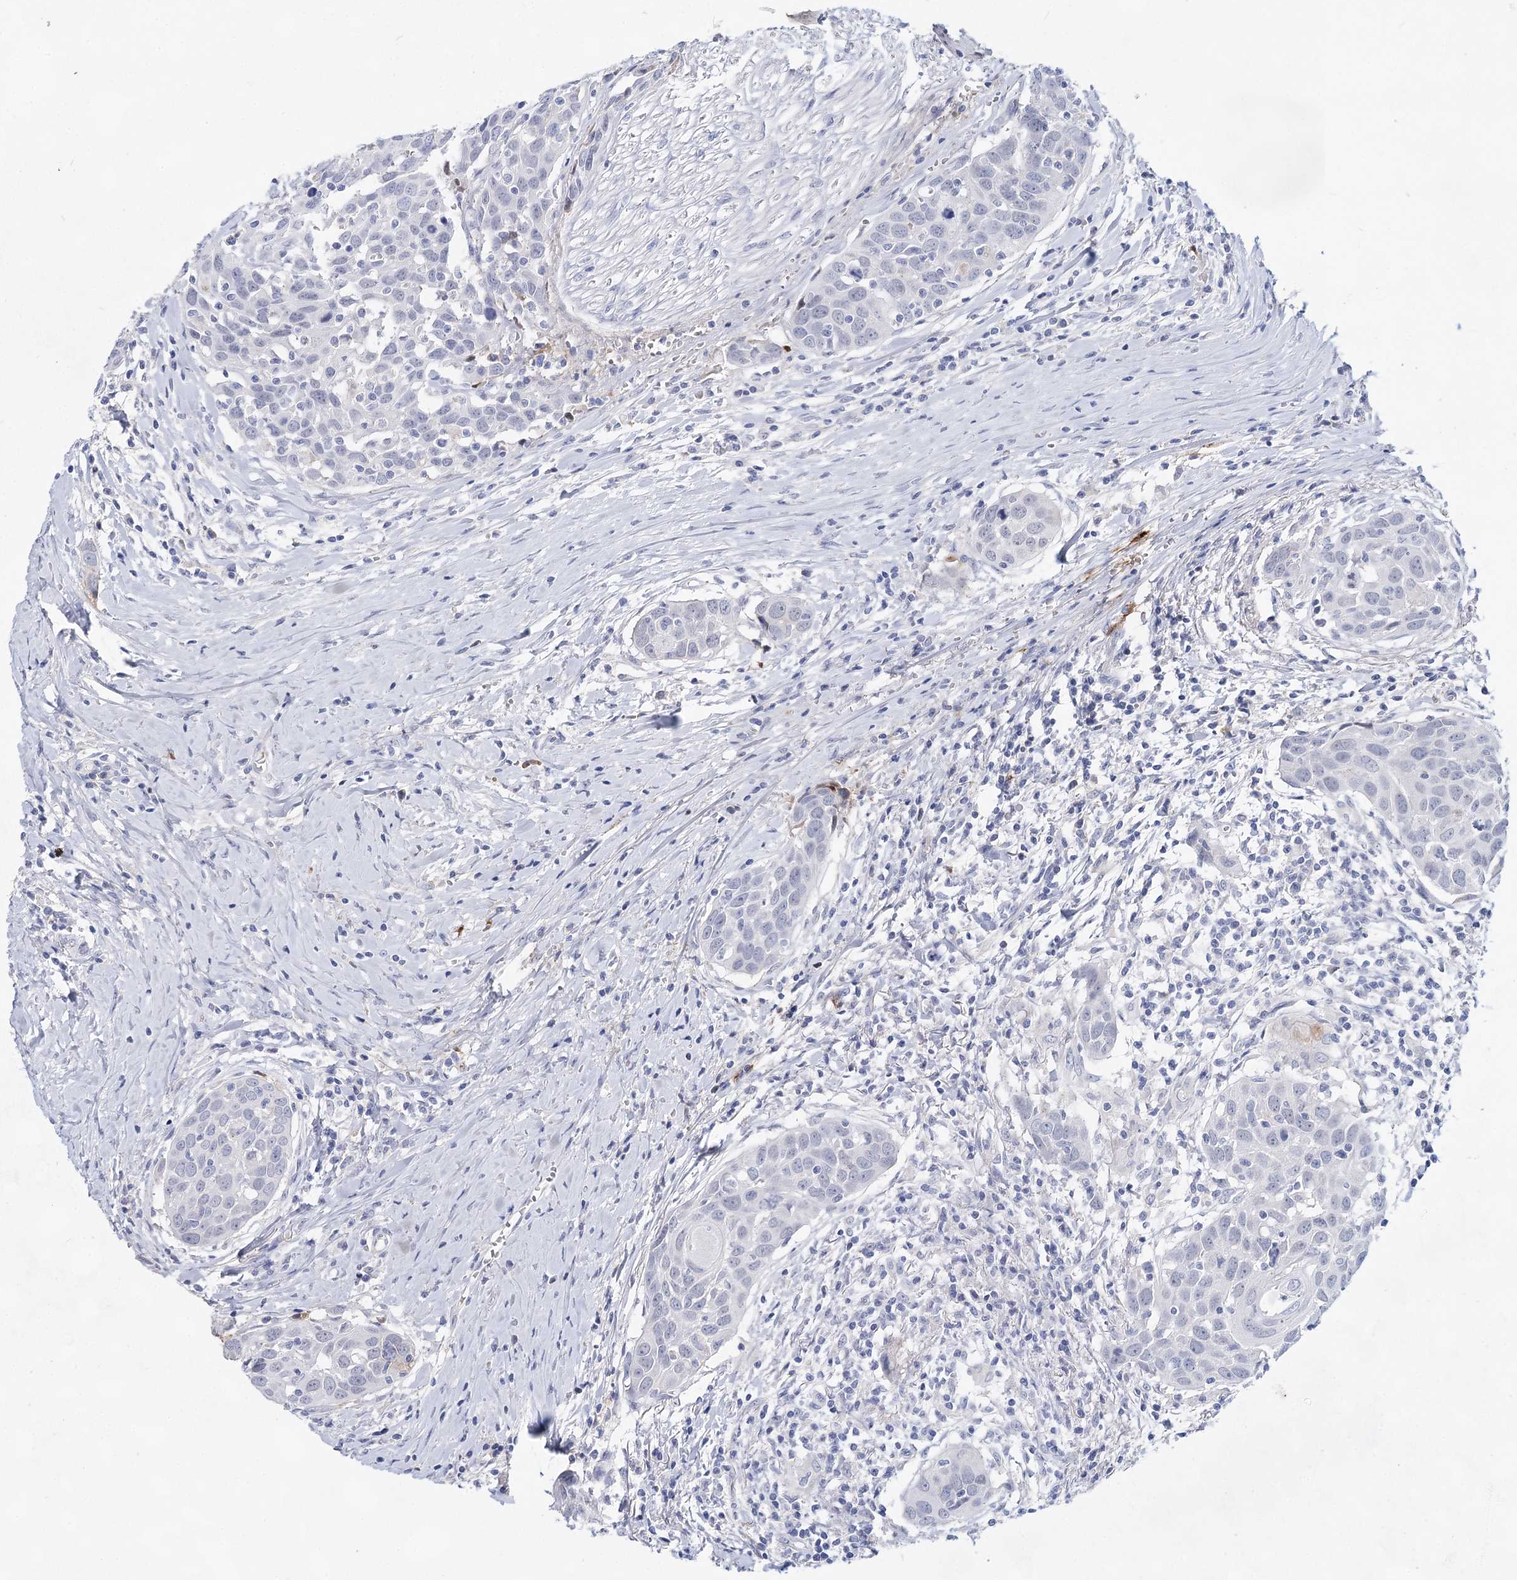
{"staining": {"intensity": "negative", "quantity": "none", "location": "none"}, "tissue": "head and neck cancer", "cell_type": "Tumor cells", "image_type": "cancer", "snomed": [{"axis": "morphology", "description": "Squamous cell carcinoma, NOS"}, {"axis": "topography", "description": "Oral tissue"}, {"axis": "topography", "description": "Head-Neck"}], "caption": "Immunohistochemistry (IHC) image of human squamous cell carcinoma (head and neck) stained for a protein (brown), which reveals no staining in tumor cells.", "gene": "TASOR2", "patient": {"sex": "female", "age": 50}}